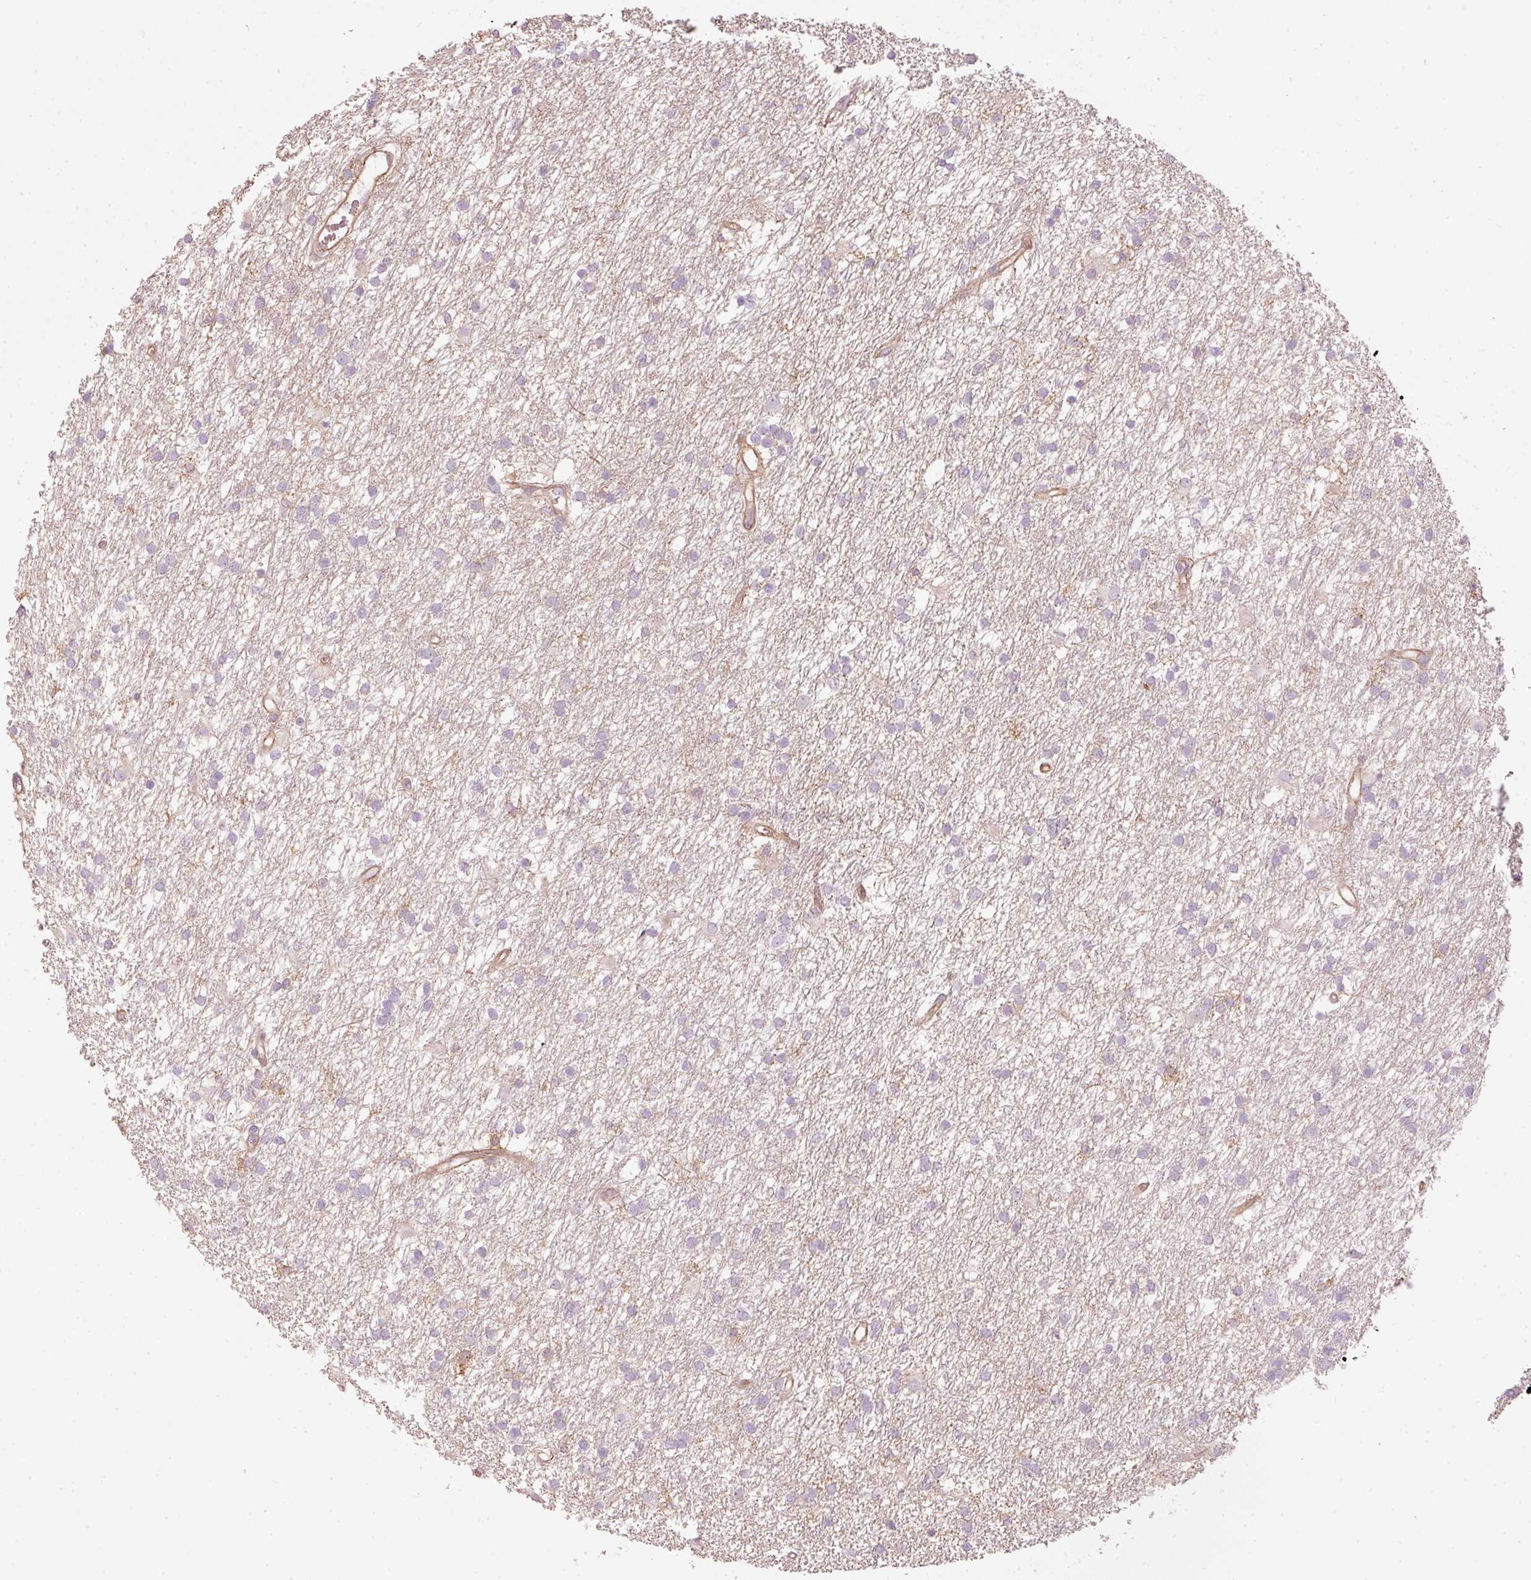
{"staining": {"intensity": "negative", "quantity": "none", "location": "none"}, "tissue": "glioma", "cell_type": "Tumor cells", "image_type": "cancer", "snomed": [{"axis": "morphology", "description": "Glioma, malignant, High grade"}, {"axis": "topography", "description": "Brain"}], "caption": "IHC micrograph of human glioma stained for a protein (brown), which displays no expression in tumor cells. (Immunohistochemistry (ihc), brightfield microscopy, high magnification).", "gene": "SIPA1", "patient": {"sex": "male", "age": 77}}